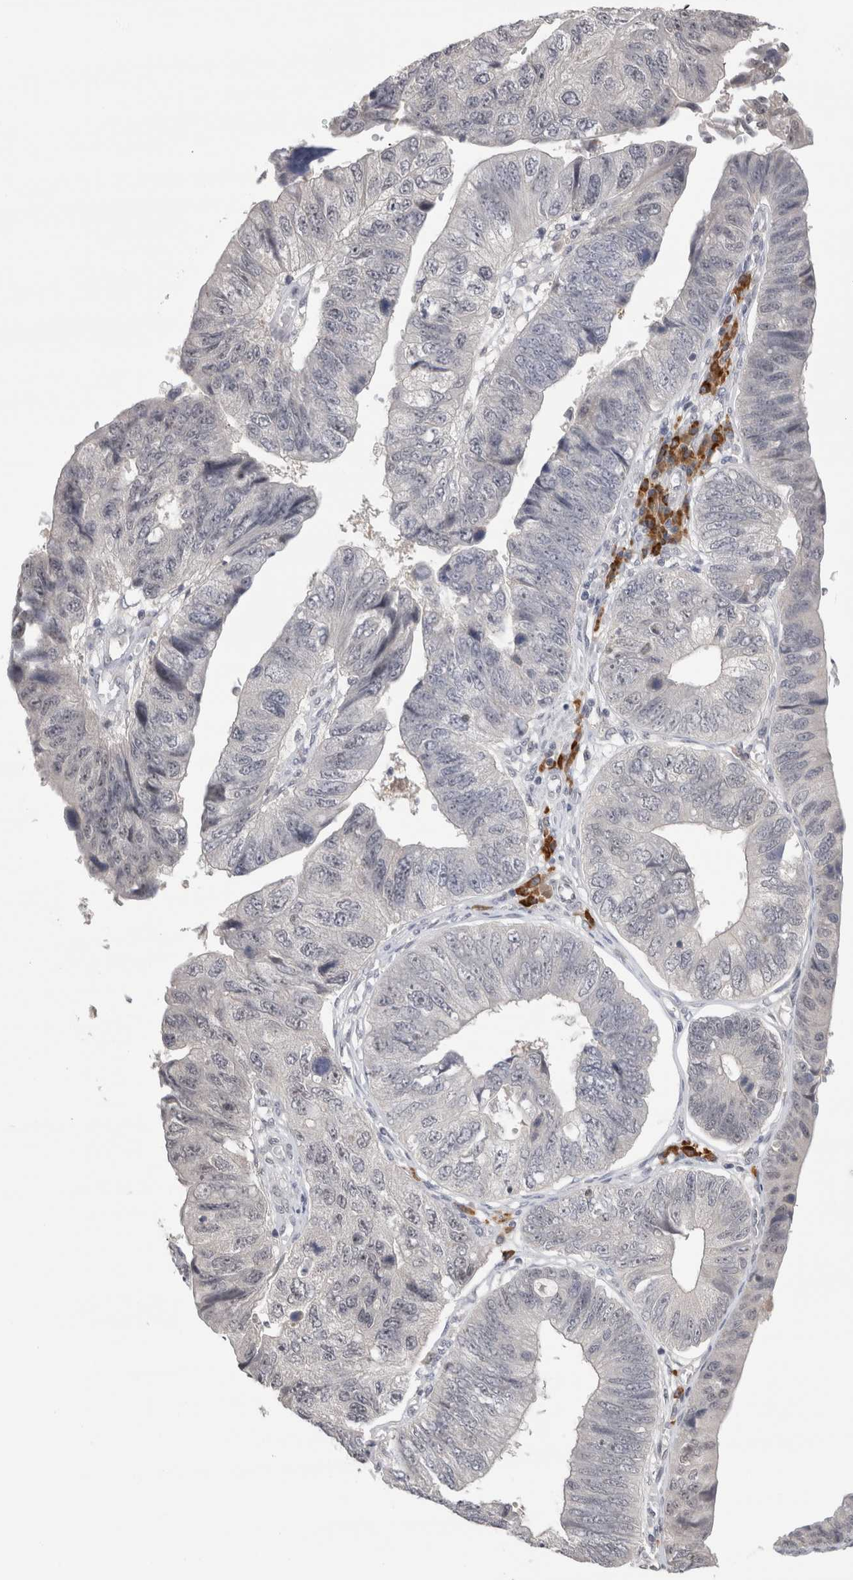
{"staining": {"intensity": "negative", "quantity": "none", "location": "none"}, "tissue": "stomach cancer", "cell_type": "Tumor cells", "image_type": "cancer", "snomed": [{"axis": "morphology", "description": "Adenocarcinoma, NOS"}, {"axis": "topography", "description": "Stomach"}], "caption": "A micrograph of adenocarcinoma (stomach) stained for a protein reveals no brown staining in tumor cells.", "gene": "ZNF24", "patient": {"sex": "male", "age": 59}}